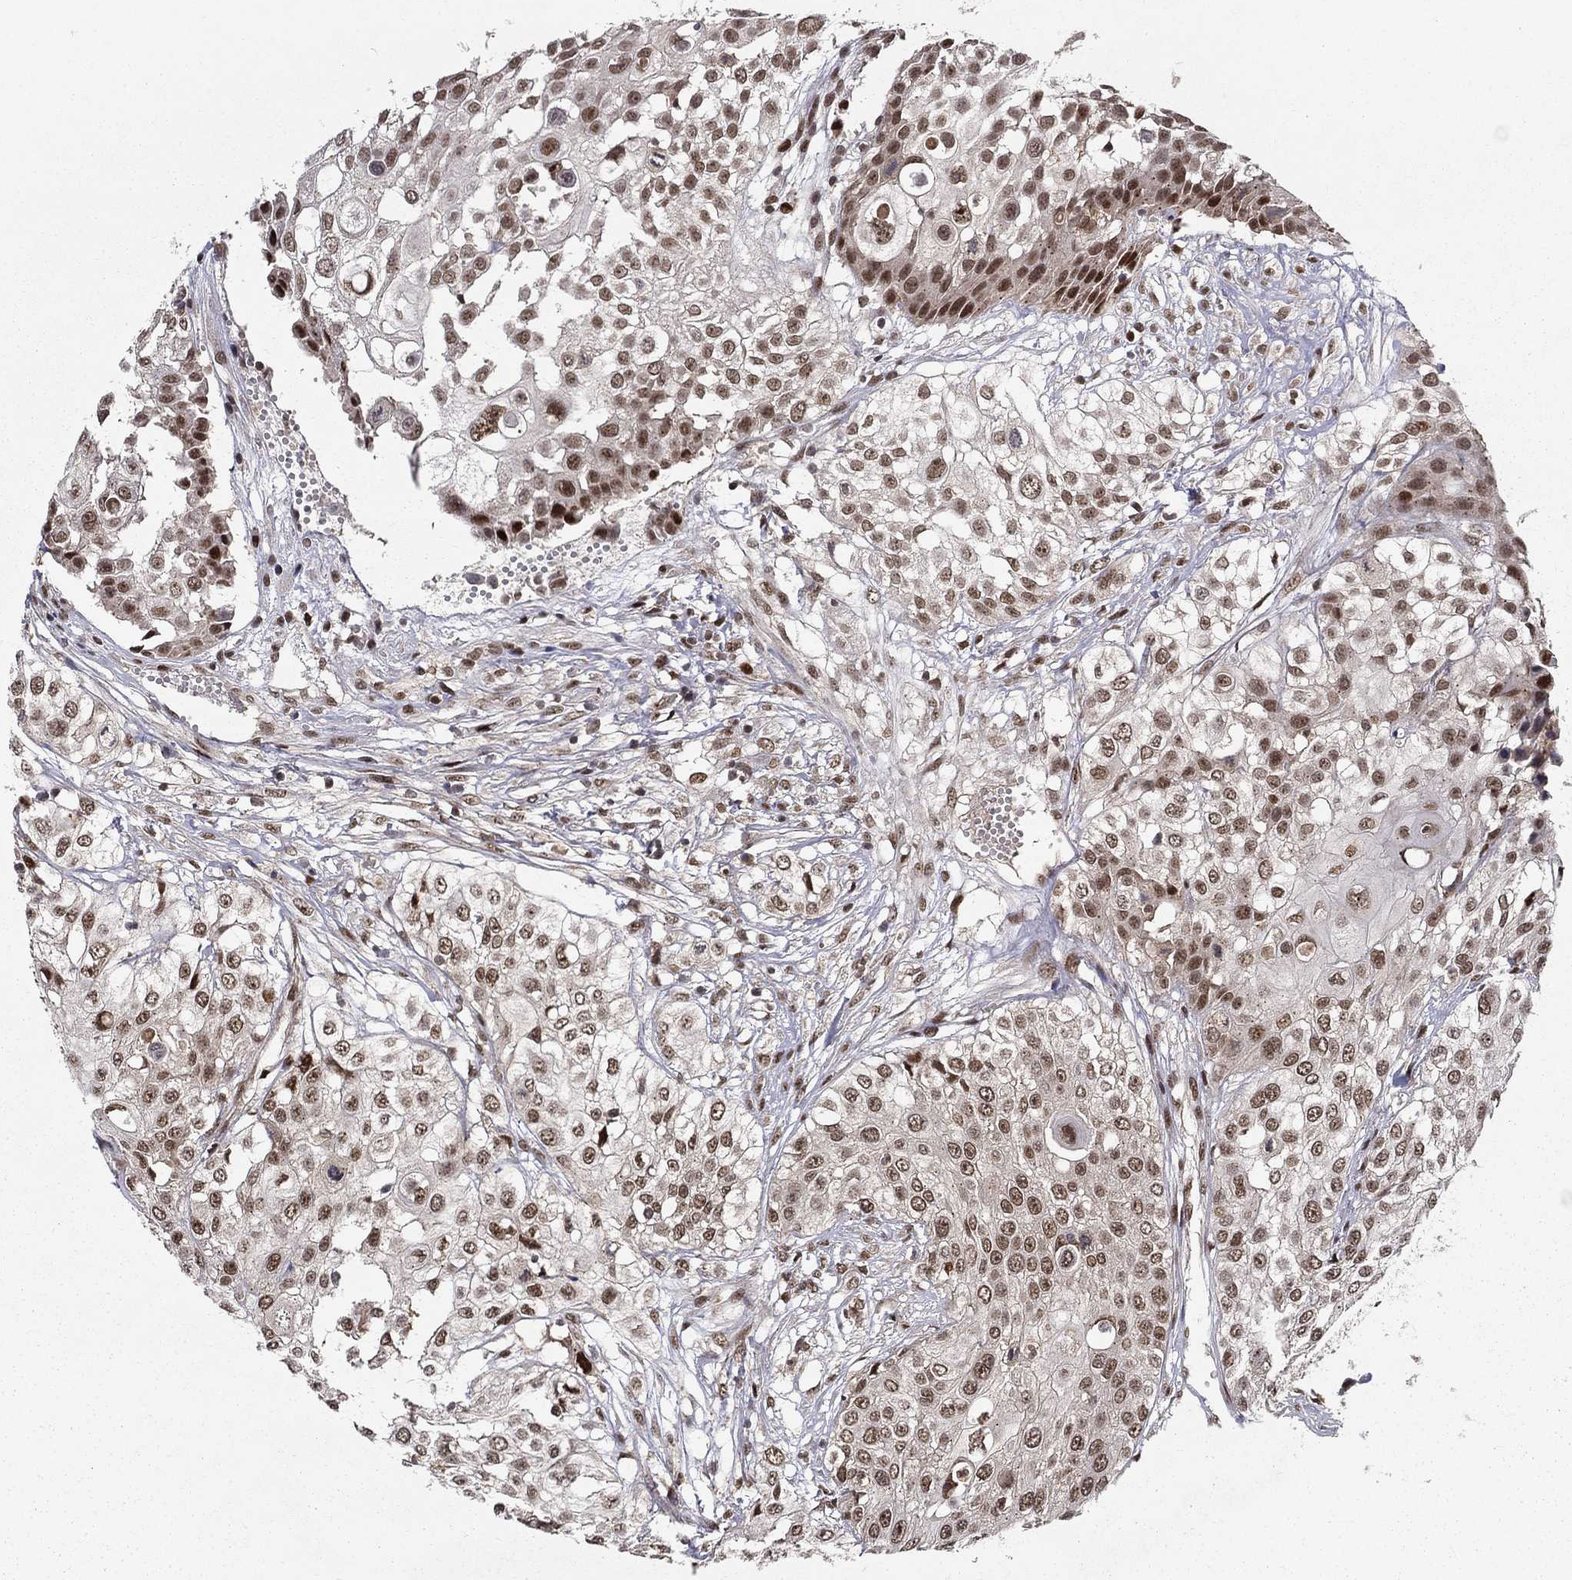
{"staining": {"intensity": "moderate", "quantity": ">75%", "location": "nuclear"}, "tissue": "urothelial cancer", "cell_type": "Tumor cells", "image_type": "cancer", "snomed": [{"axis": "morphology", "description": "Urothelial carcinoma, High grade"}, {"axis": "topography", "description": "Urinary bladder"}], "caption": "Approximately >75% of tumor cells in urothelial carcinoma (high-grade) demonstrate moderate nuclear protein staining as visualized by brown immunohistochemical staining.", "gene": "CDCA7L", "patient": {"sex": "female", "age": 79}}